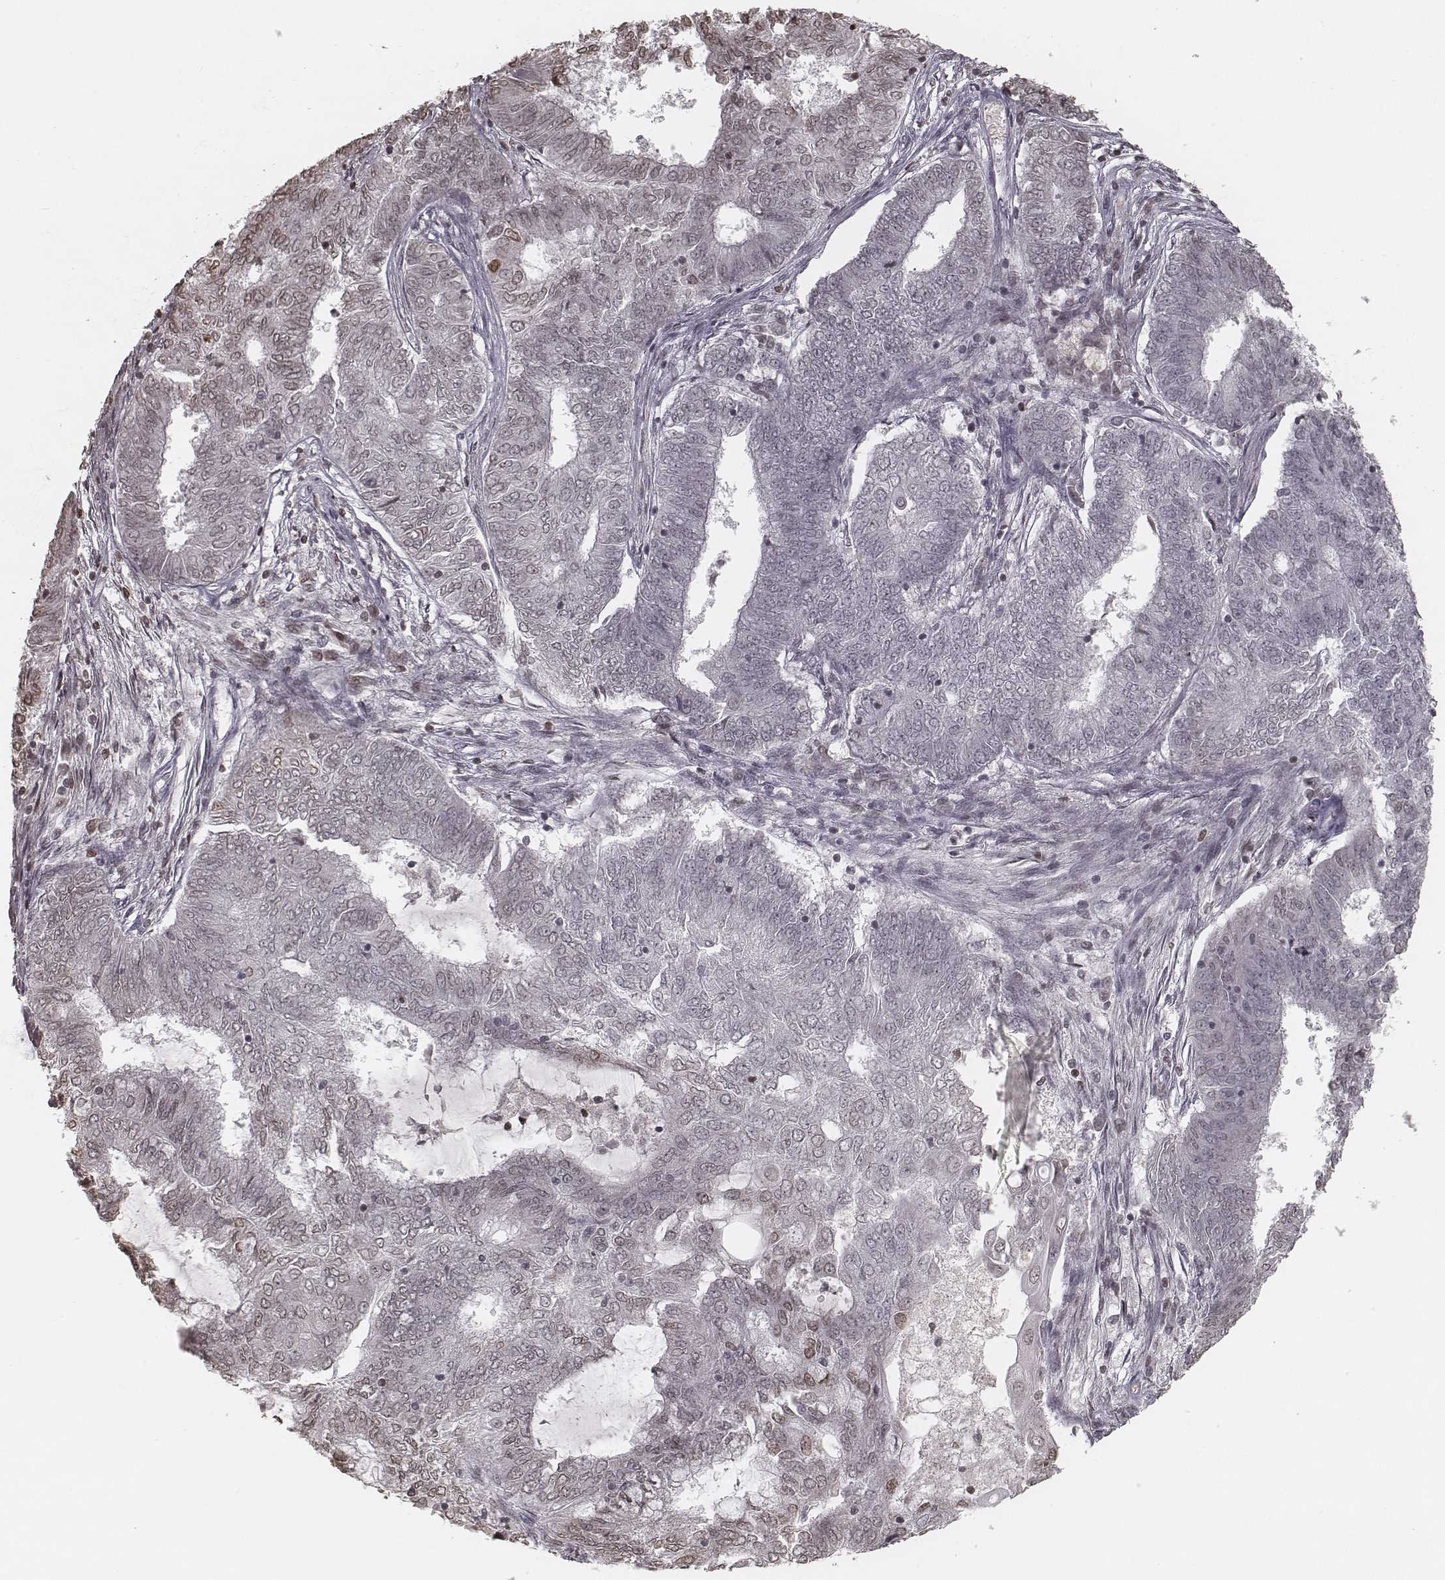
{"staining": {"intensity": "moderate", "quantity": "<25%", "location": "nuclear"}, "tissue": "endometrial cancer", "cell_type": "Tumor cells", "image_type": "cancer", "snomed": [{"axis": "morphology", "description": "Adenocarcinoma, NOS"}, {"axis": "topography", "description": "Endometrium"}], "caption": "About <25% of tumor cells in endometrial cancer reveal moderate nuclear protein expression as visualized by brown immunohistochemical staining.", "gene": "HMGA2", "patient": {"sex": "female", "age": 62}}